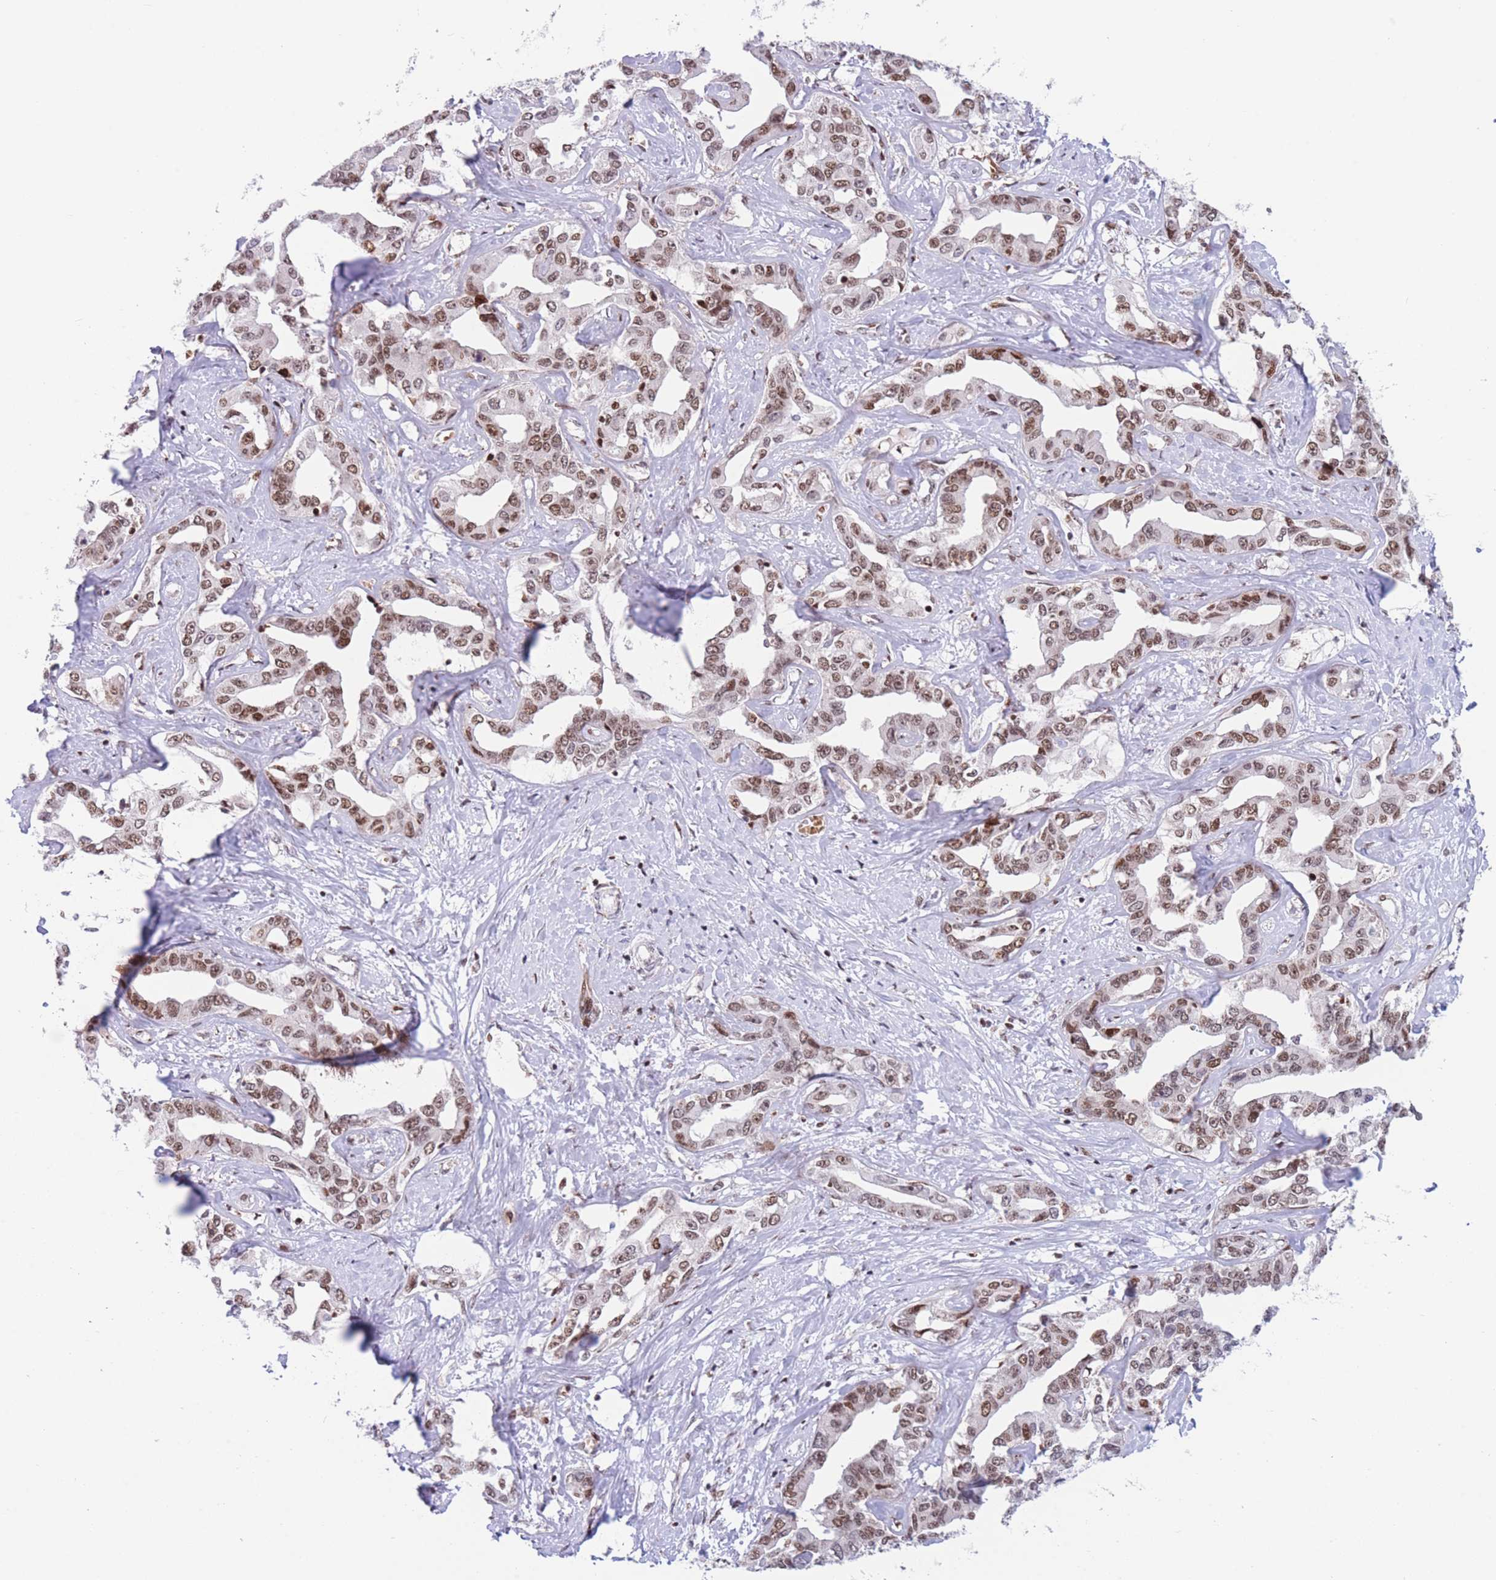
{"staining": {"intensity": "moderate", "quantity": ">75%", "location": "nuclear"}, "tissue": "liver cancer", "cell_type": "Tumor cells", "image_type": "cancer", "snomed": [{"axis": "morphology", "description": "Cholangiocarcinoma"}, {"axis": "topography", "description": "Liver"}], "caption": "Tumor cells display medium levels of moderate nuclear staining in about >75% of cells in liver cancer (cholangiocarcinoma).", "gene": "DNAJC3", "patient": {"sex": "male", "age": 59}}